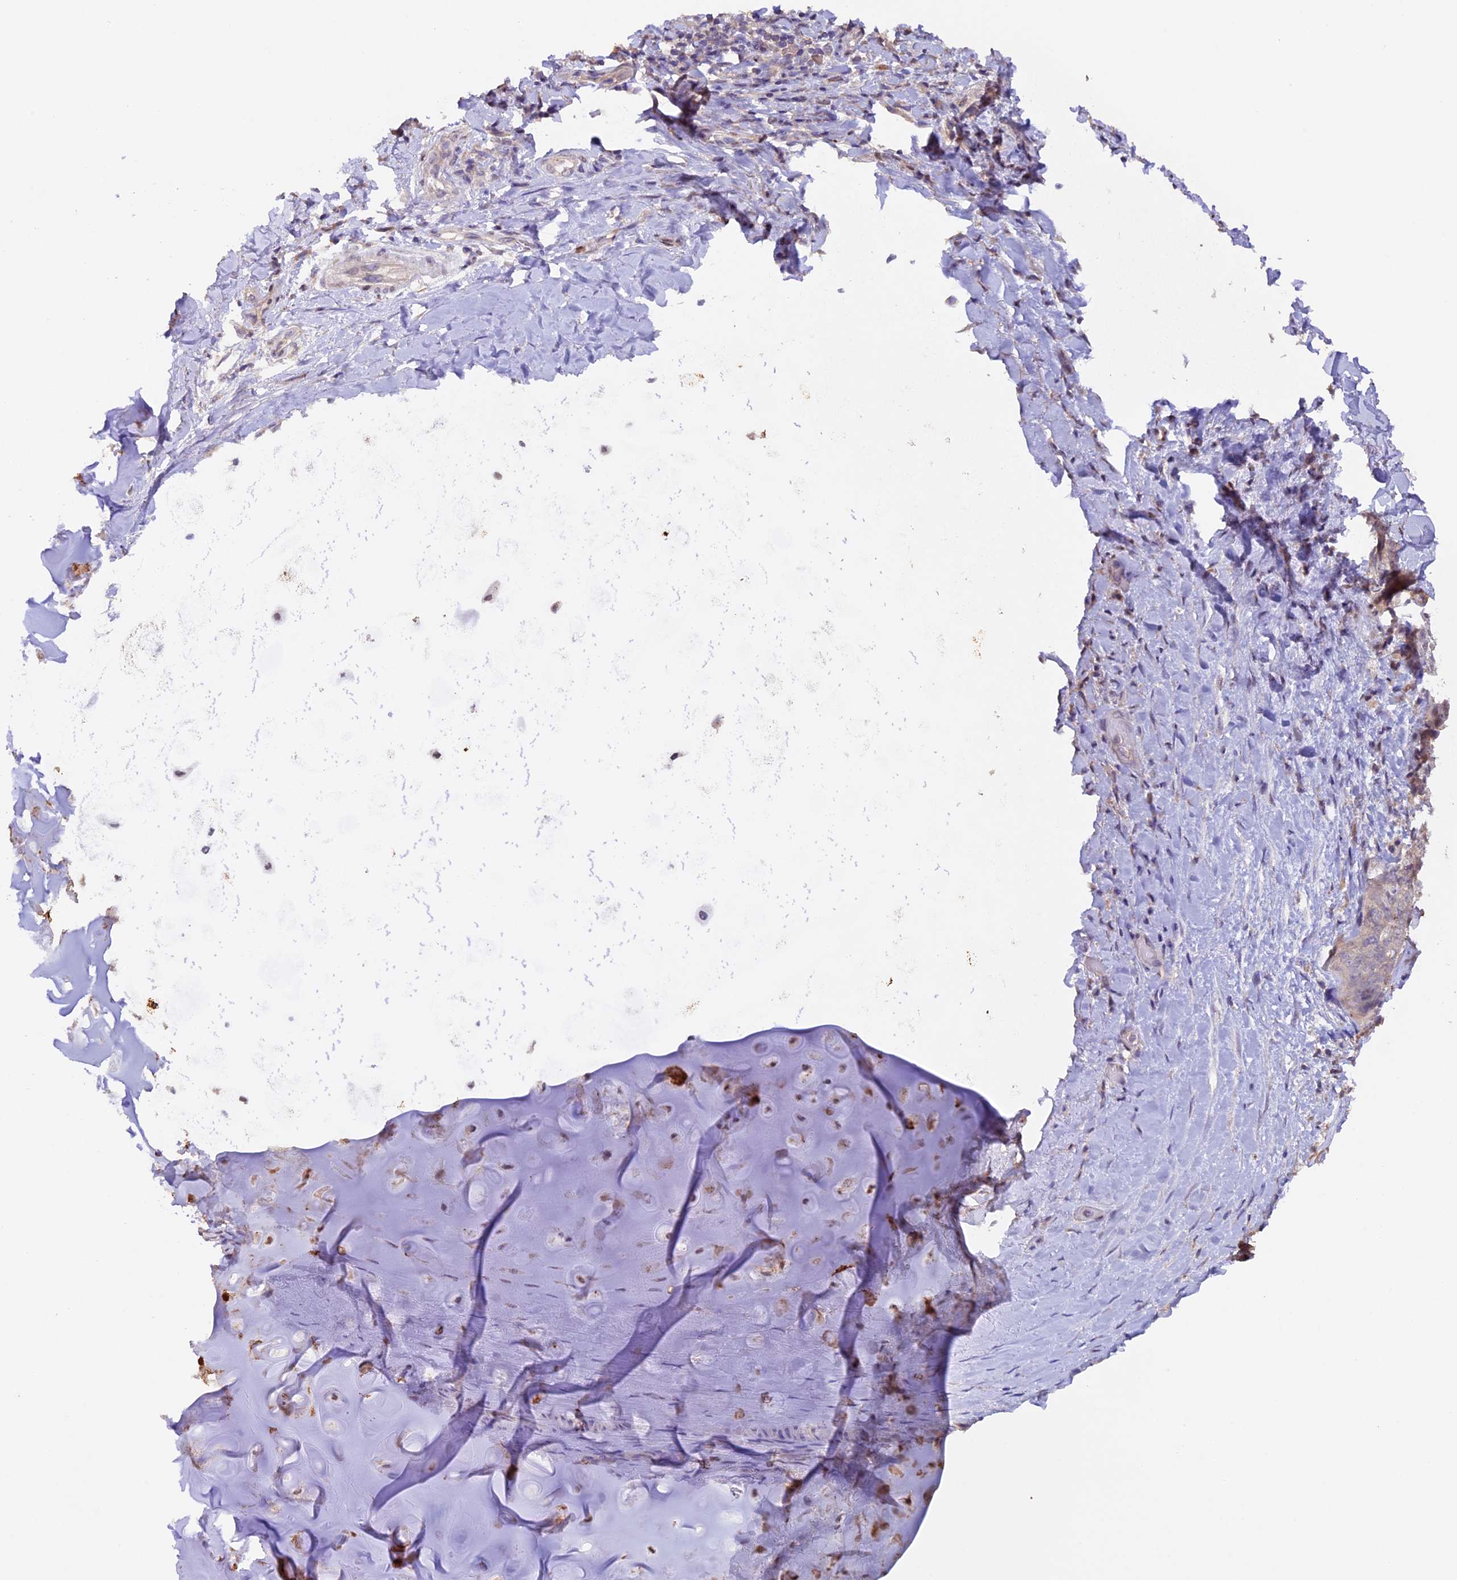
{"staining": {"intensity": "negative", "quantity": "none", "location": "none"}, "tissue": "adipose tissue", "cell_type": "Adipocytes", "image_type": "normal", "snomed": [{"axis": "morphology", "description": "Normal tissue, NOS"}, {"axis": "morphology", "description": "Squamous cell carcinoma, NOS"}, {"axis": "topography", "description": "Bronchus"}, {"axis": "topography", "description": "Lung"}], "caption": "A histopathology image of human adipose tissue is negative for staining in adipocytes. The staining is performed using DAB brown chromogen with nuclei counter-stained in using hematoxylin.", "gene": "NCK2", "patient": {"sex": "male", "age": 64}}